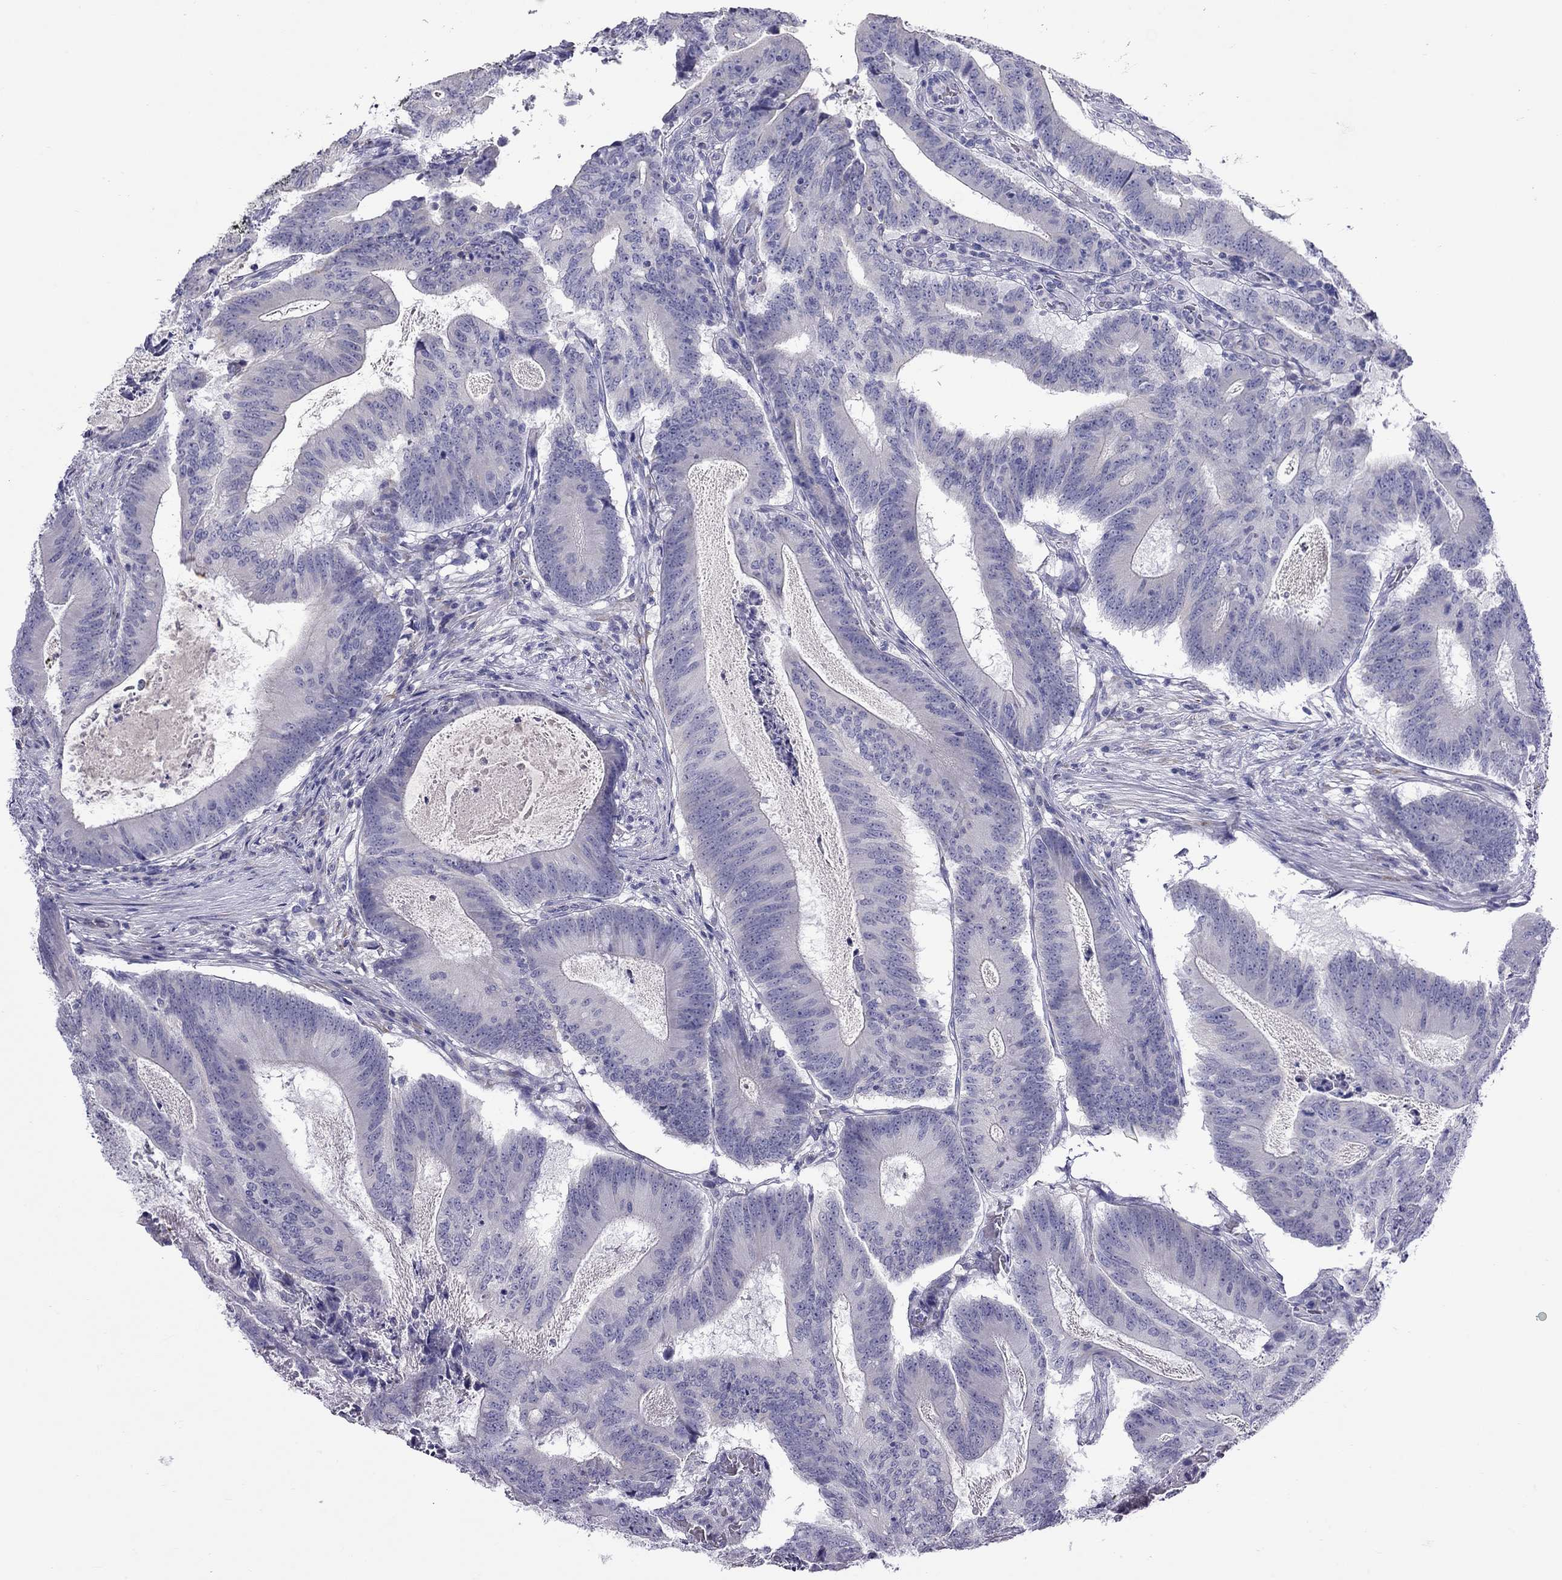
{"staining": {"intensity": "negative", "quantity": "none", "location": "none"}, "tissue": "colorectal cancer", "cell_type": "Tumor cells", "image_type": "cancer", "snomed": [{"axis": "morphology", "description": "Adenocarcinoma, NOS"}, {"axis": "topography", "description": "Colon"}], "caption": "IHC image of neoplastic tissue: human colorectal adenocarcinoma stained with DAB shows no significant protein positivity in tumor cells.", "gene": "CPNE4", "patient": {"sex": "female", "age": 70}}